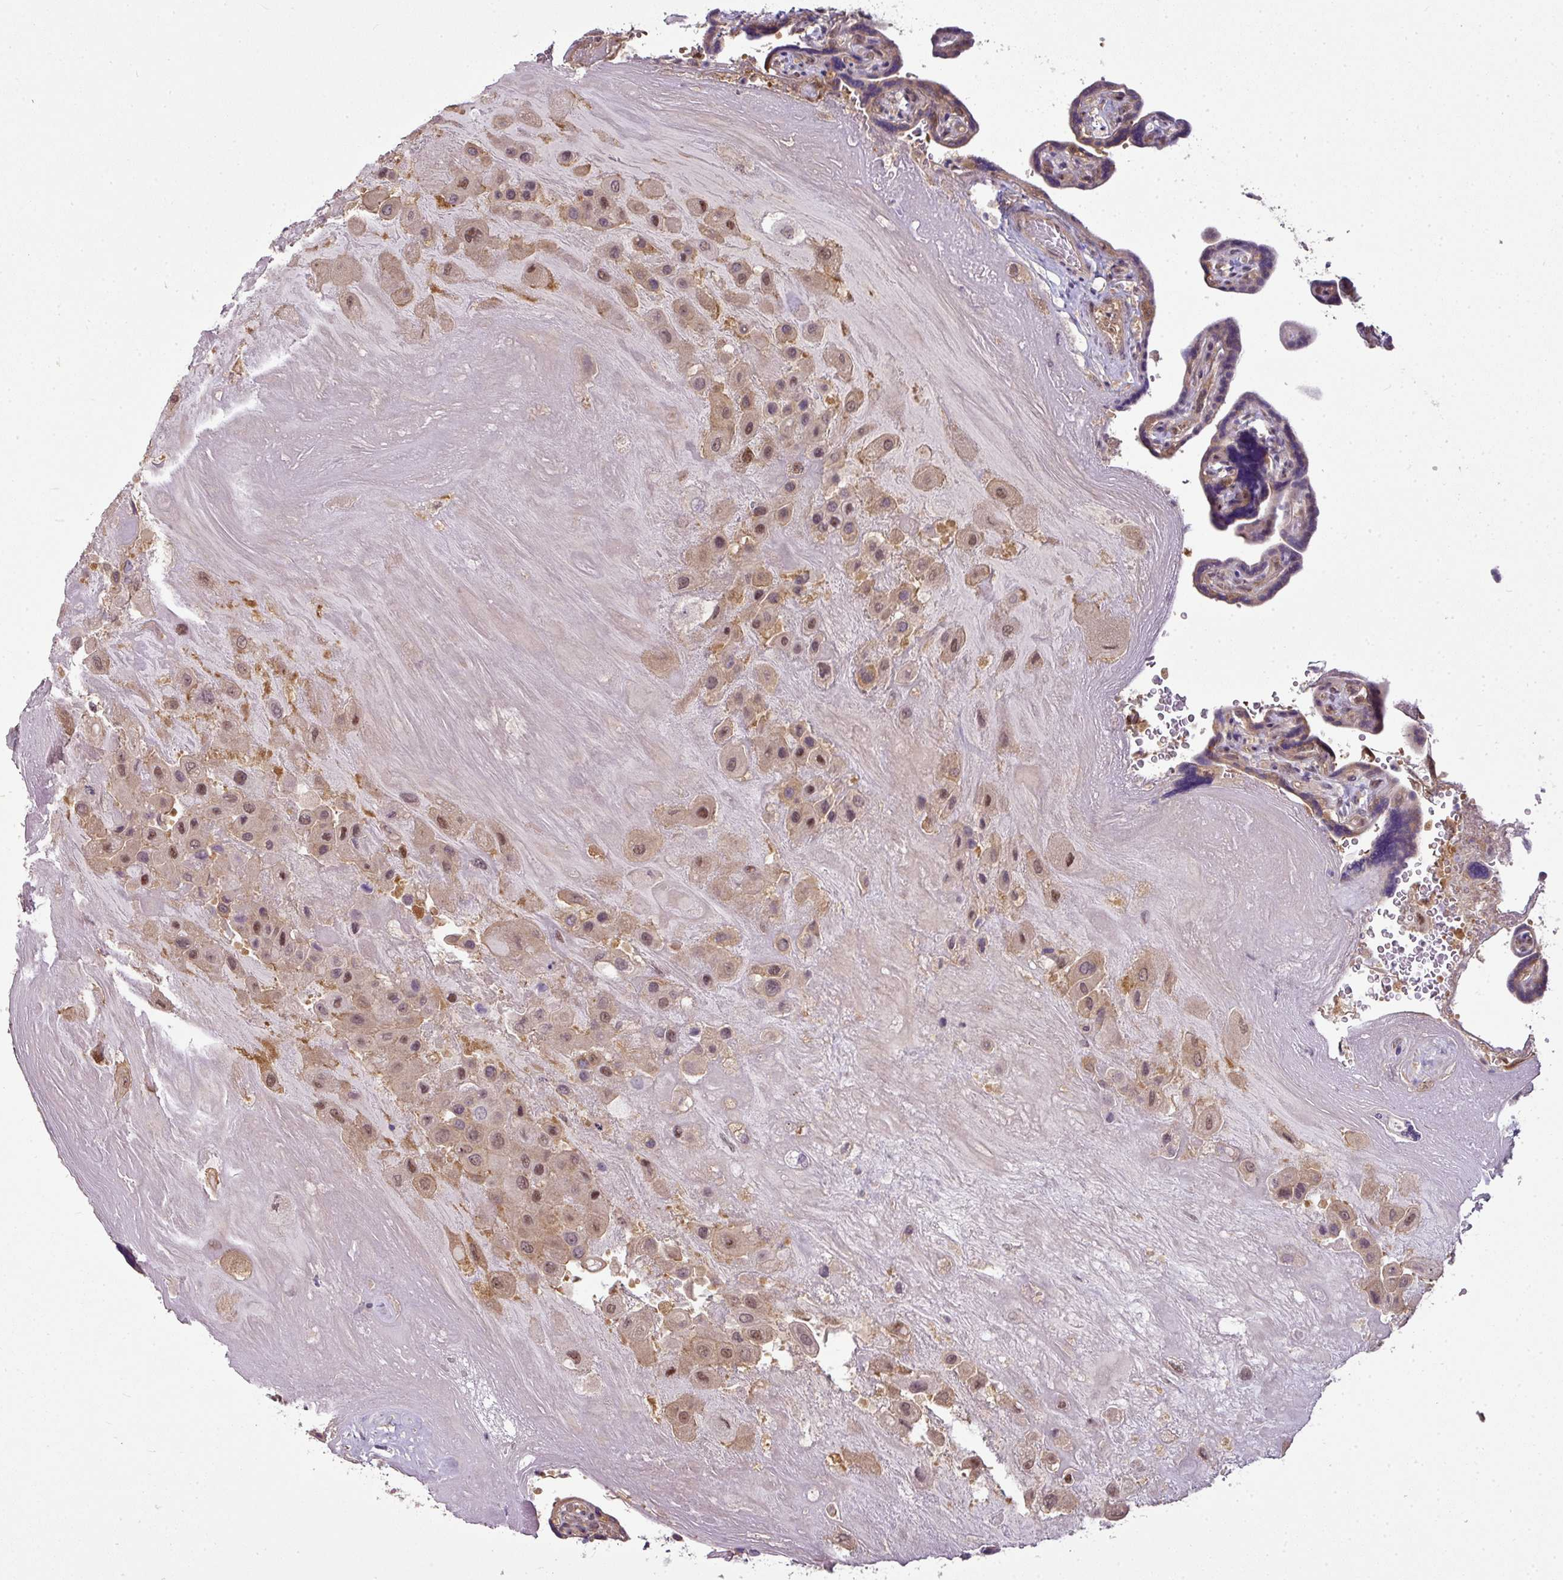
{"staining": {"intensity": "moderate", "quantity": "25%-75%", "location": "cytoplasmic/membranous,nuclear"}, "tissue": "placenta", "cell_type": "Decidual cells", "image_type": "normal", "snomed": [{"axis": "morphology", "description": "Normal tissue, NOS"}, {"axis": "topography", "description": "Placenta"}], "caption": "Brown immunohistochemical staining in unremarkable placenta demonstrates moderate cytoplasmic/membranous,nuclear expression in about 25%-75% of decidual cells.", "gene": "RBM14", "patient": {"sex": "female", "age": 32}}